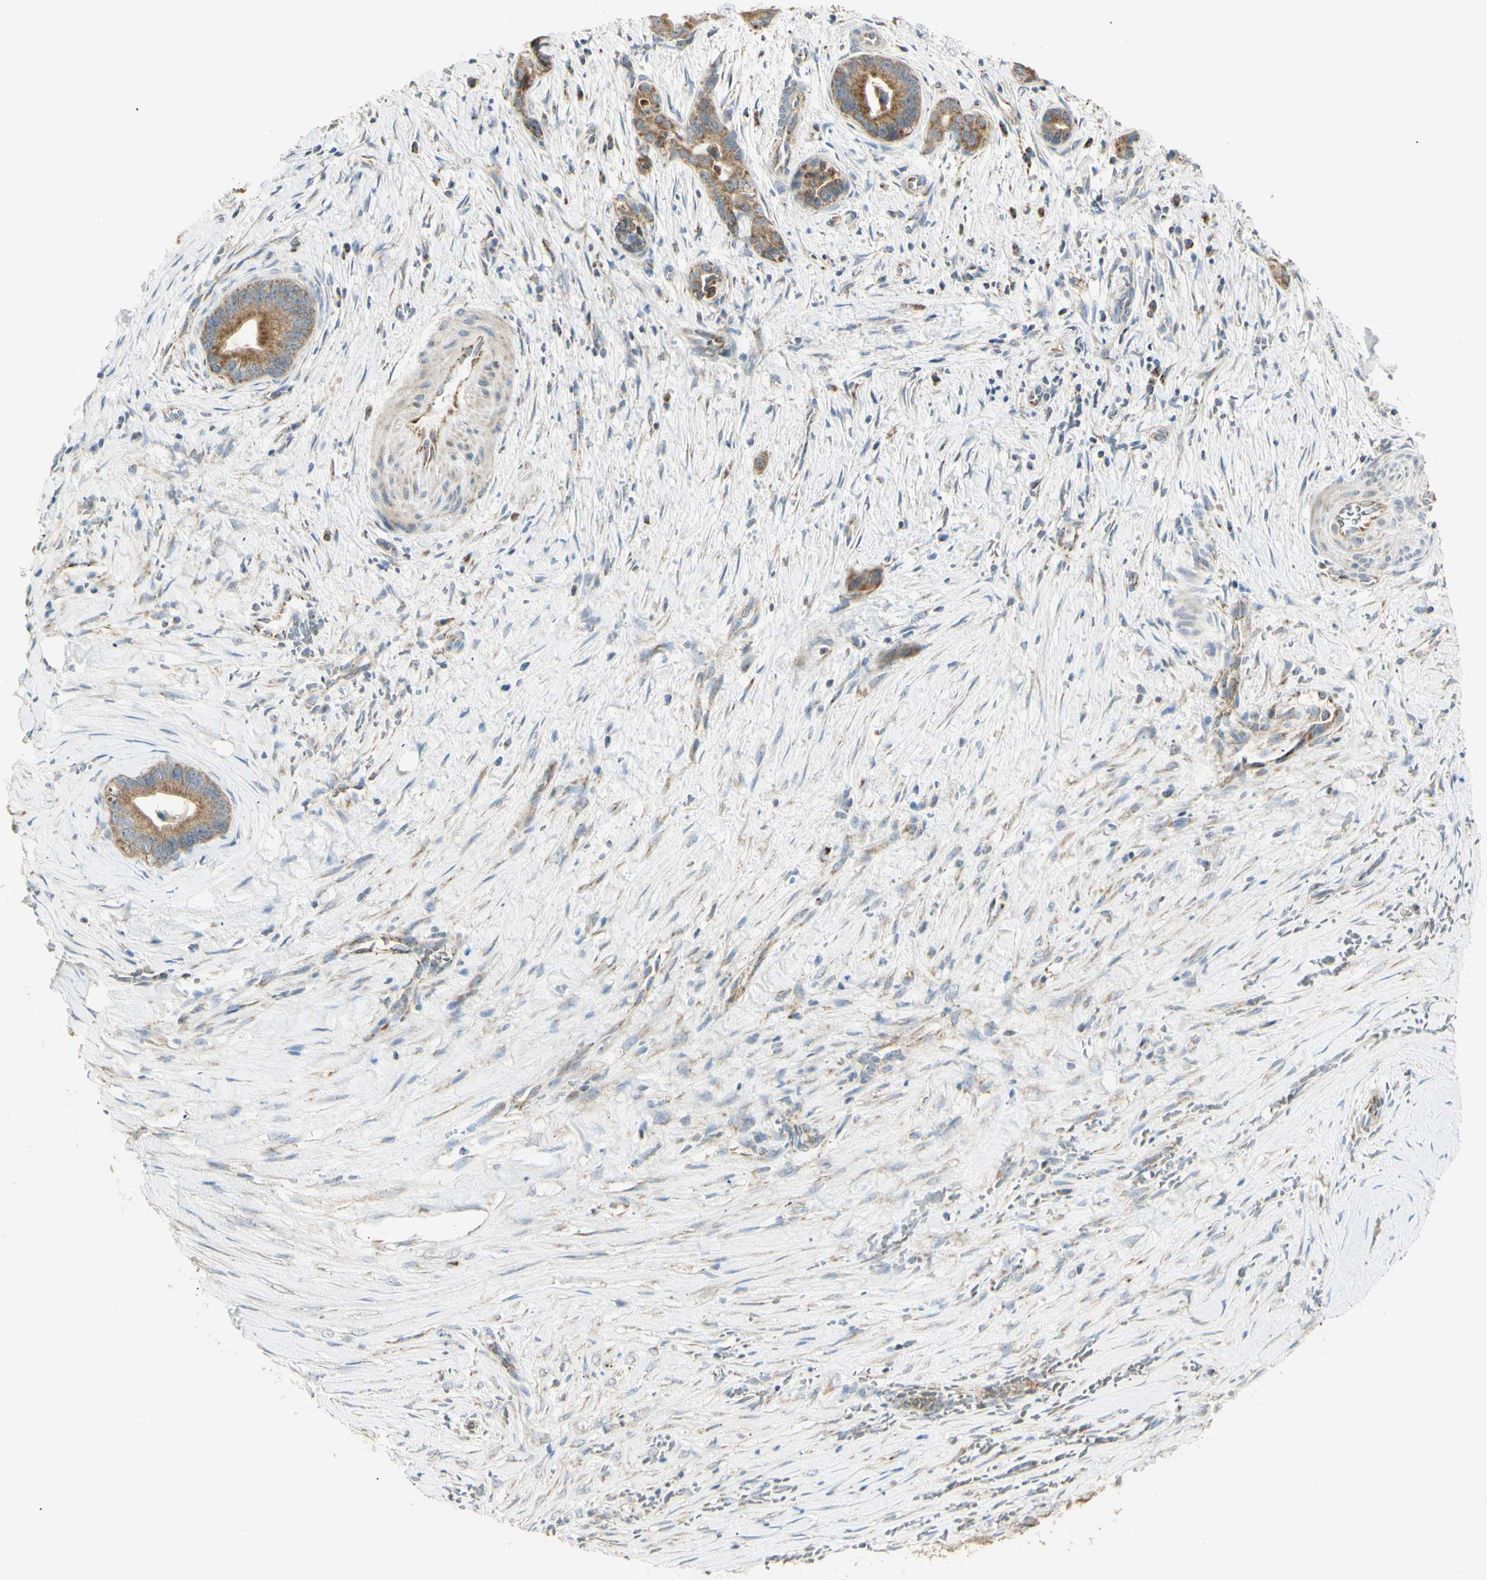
{"staining": {"intensity": "moderate", "quantity": ">75%", "location": "cytoplasmic/membranous"}, "tissue": "liver cancer", "cell_type": "Tumor cells", "image_type": "cancer", "snomed": [{"axis": "morphology", "description": "Cholangiocarcinoma"}, {"axis": "topography", "description": "Liver"}], "caption": "A brown stain shows moderate cytoplasmic/membranous positivity of a protein in liver cancer (cholangiocarcinoma) tumor cells. The protein is stained brown, and the nuclei are stained in blue (DAB IHC with brightfield microscopy, high magnification).", "gene": "LETM1", "patient": {"sex": "female", "age": 55}}